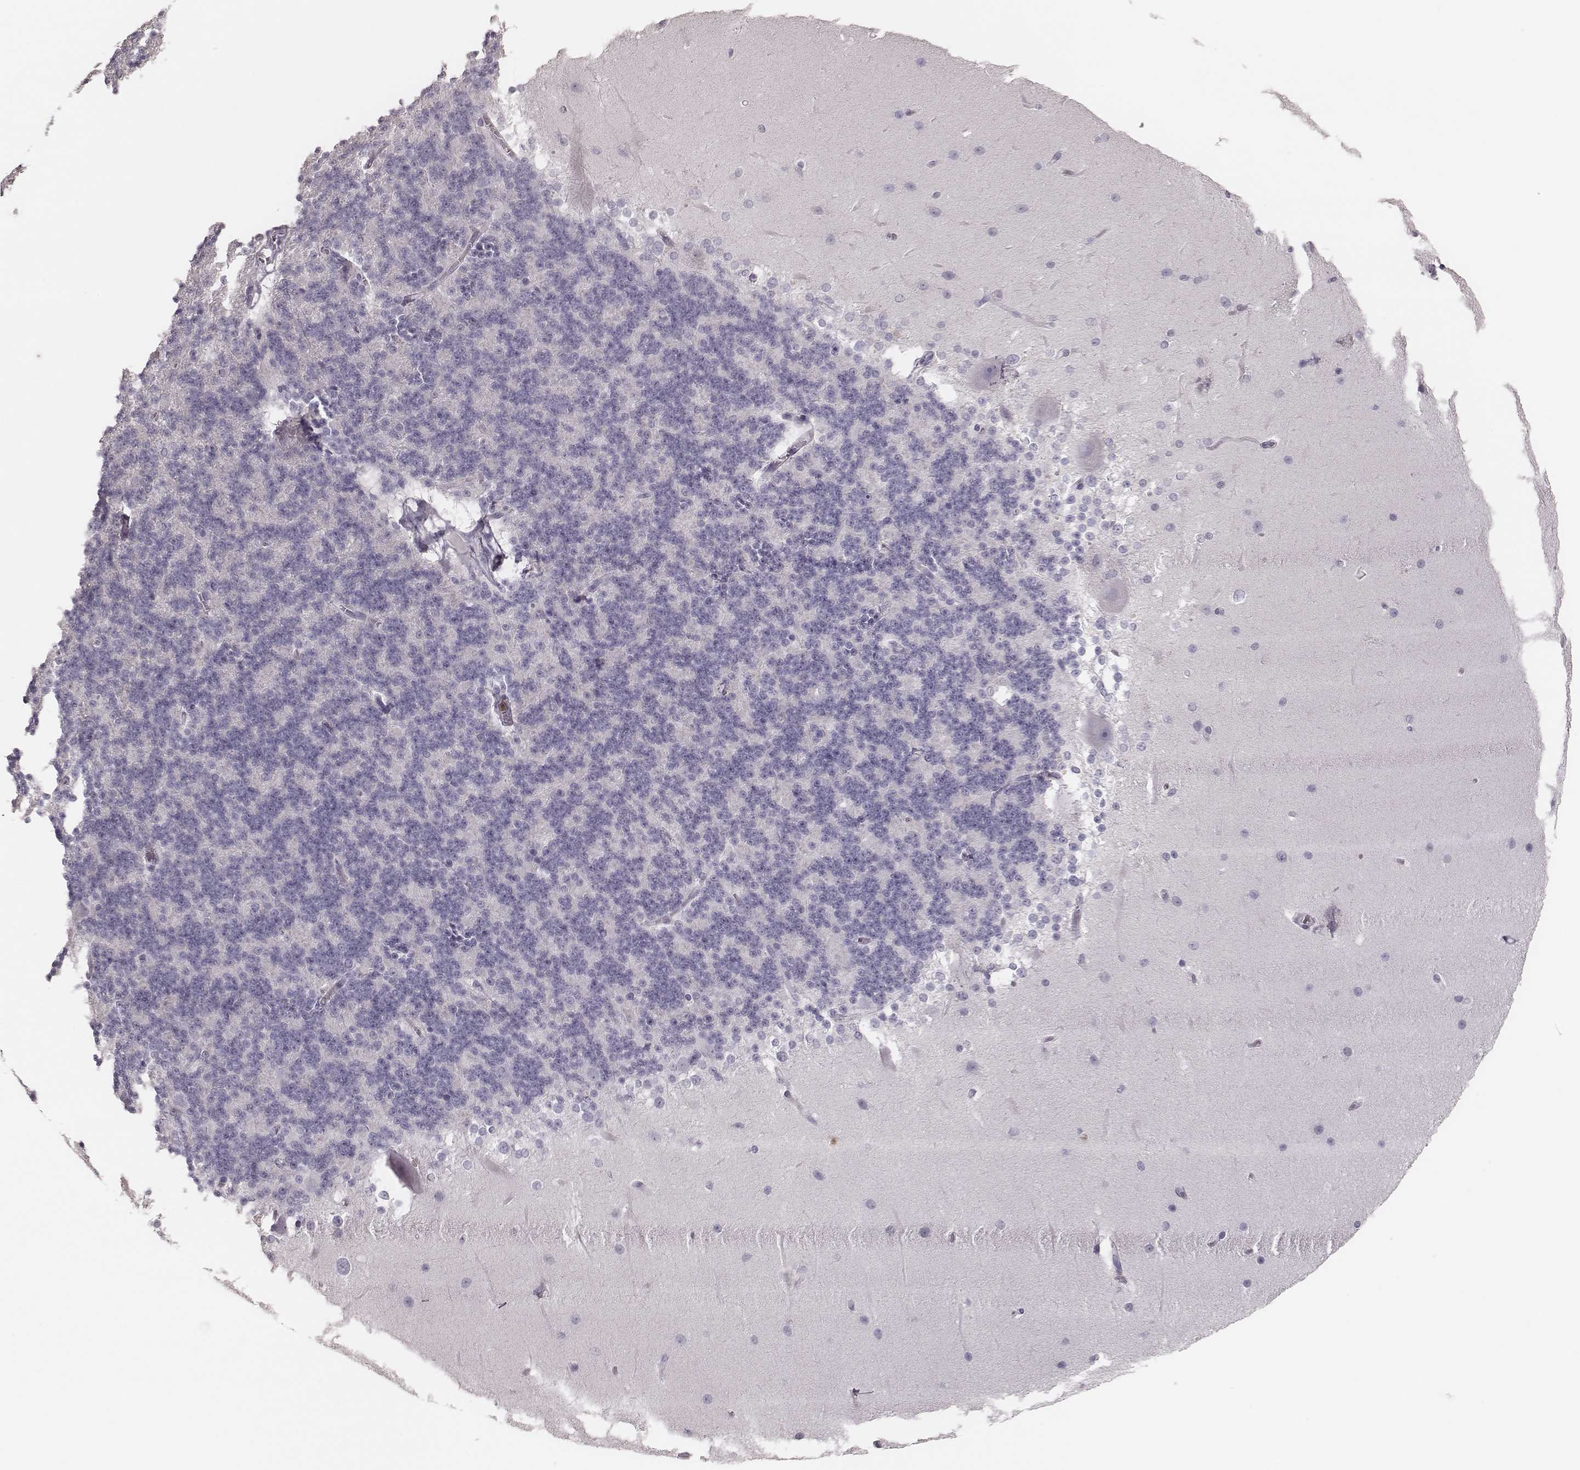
{"staining": {"intensity": "negative", "quantity": "none", "location": "none"}, "tissue": "cerebellum", "cell_type": "Cells in granular layer", "image_type": "normal", "snomed": [{"axis": "morphology", "description": "Normal tissue, NOS"}, {"axis": "topography", "description": "Cerebellum"}], "caption": "The histopathology image displays no staining of cells in granular layer in benign cerebellum. (Immunohistochemistry (ihc), brightfield microscopy, high magnification).", "gene": "ELANE", "patient": {"sex": "female", "age": 19}}